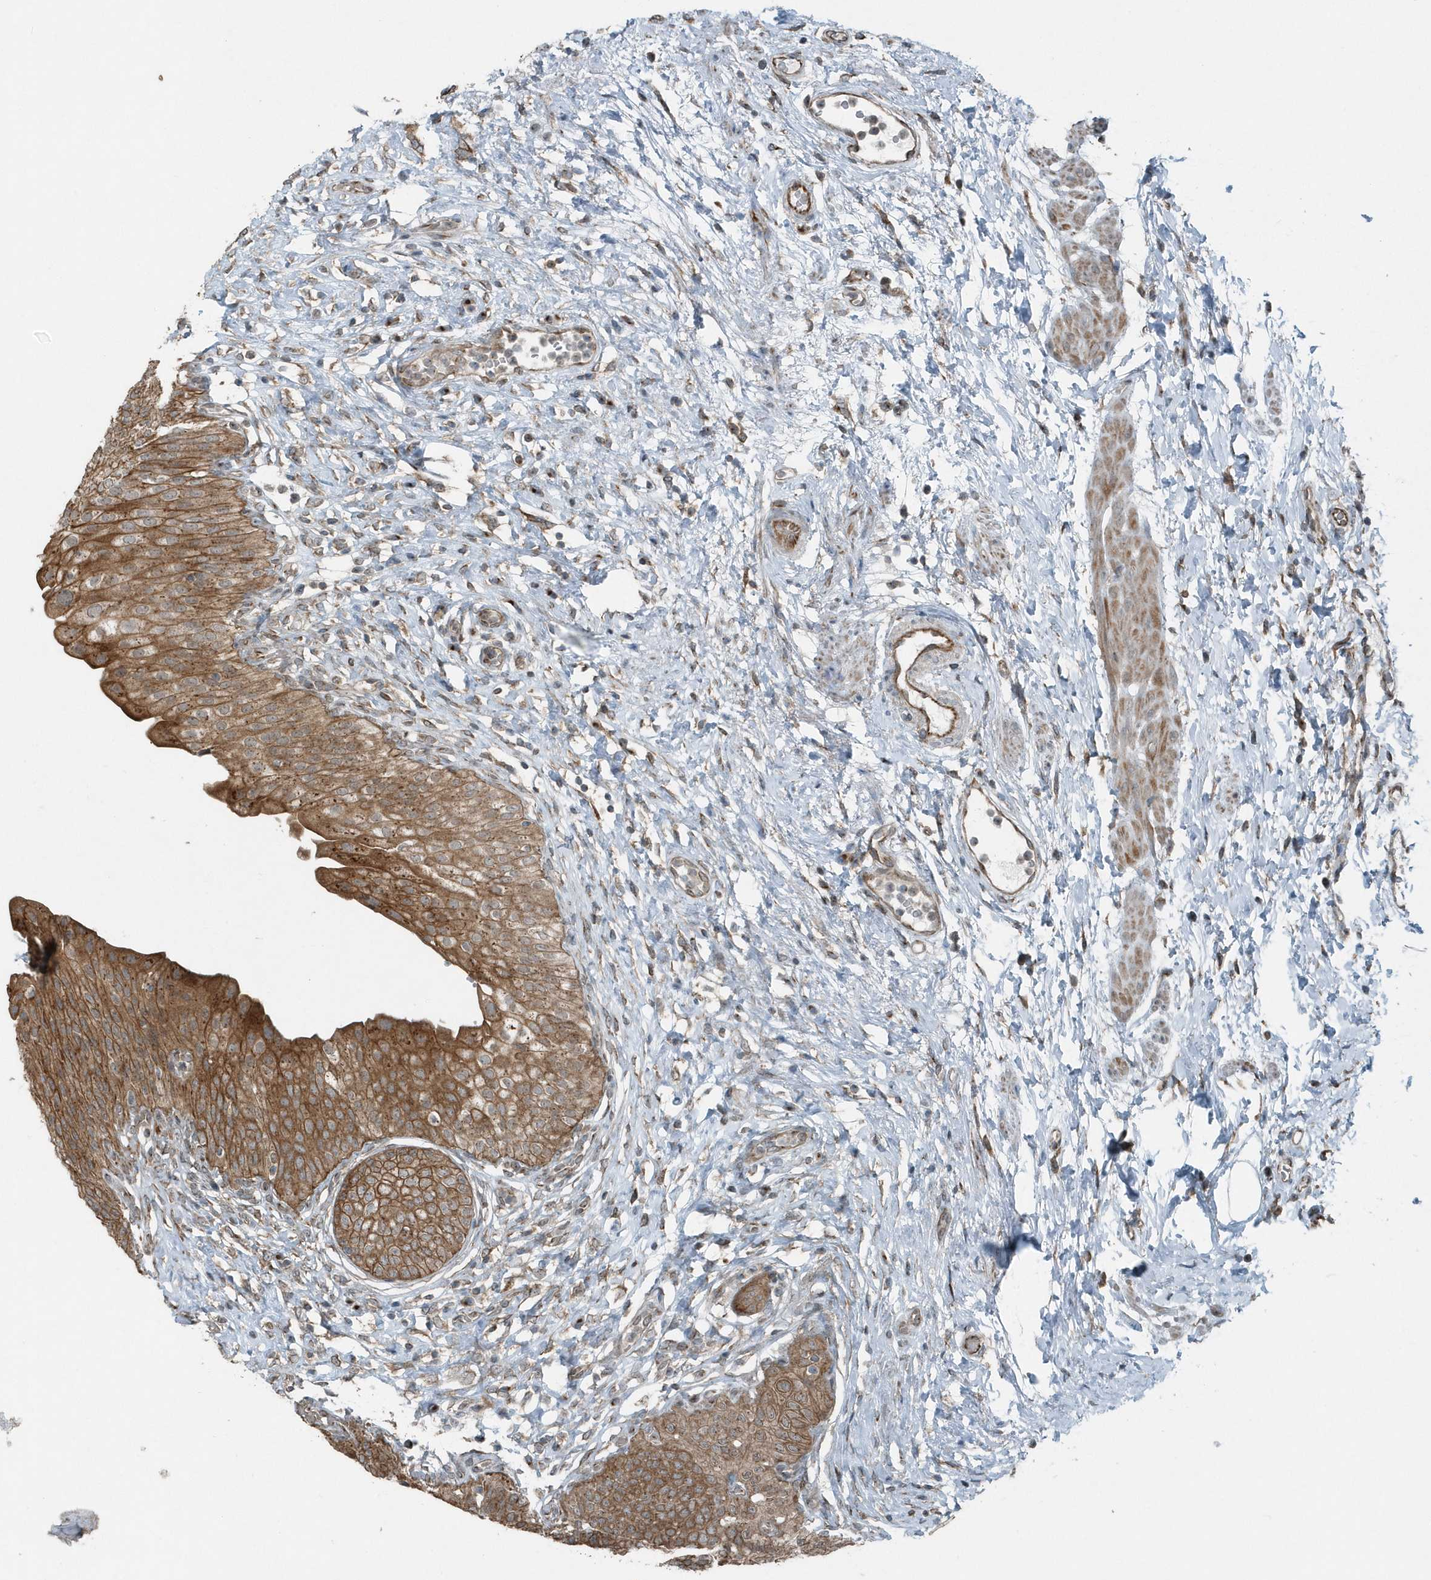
{"staining": {"intensity": "strong", "quantity": ">75%", "location": "cytoplasmic/membranous"}, "tissue": "urinary bladder", "cell_type": "Urothelial cells", "image_type": "normal", "snomed": [{"axis": "morphology", "description": "Normal tissue, NOS"}, {"axis": "morphology", "description": "Urothelial carcinoma, High grade"}, {"axis": "topography", "description": "Urinary bladder"}], "caption": "Brown immunohistochemical staining in benign human urinary bladder displays strong cytoplasmic/membranous staining in about >75% of urothelial cells.", "gene": "GCC2", "patient": {"sex": "male", "age": 46}}